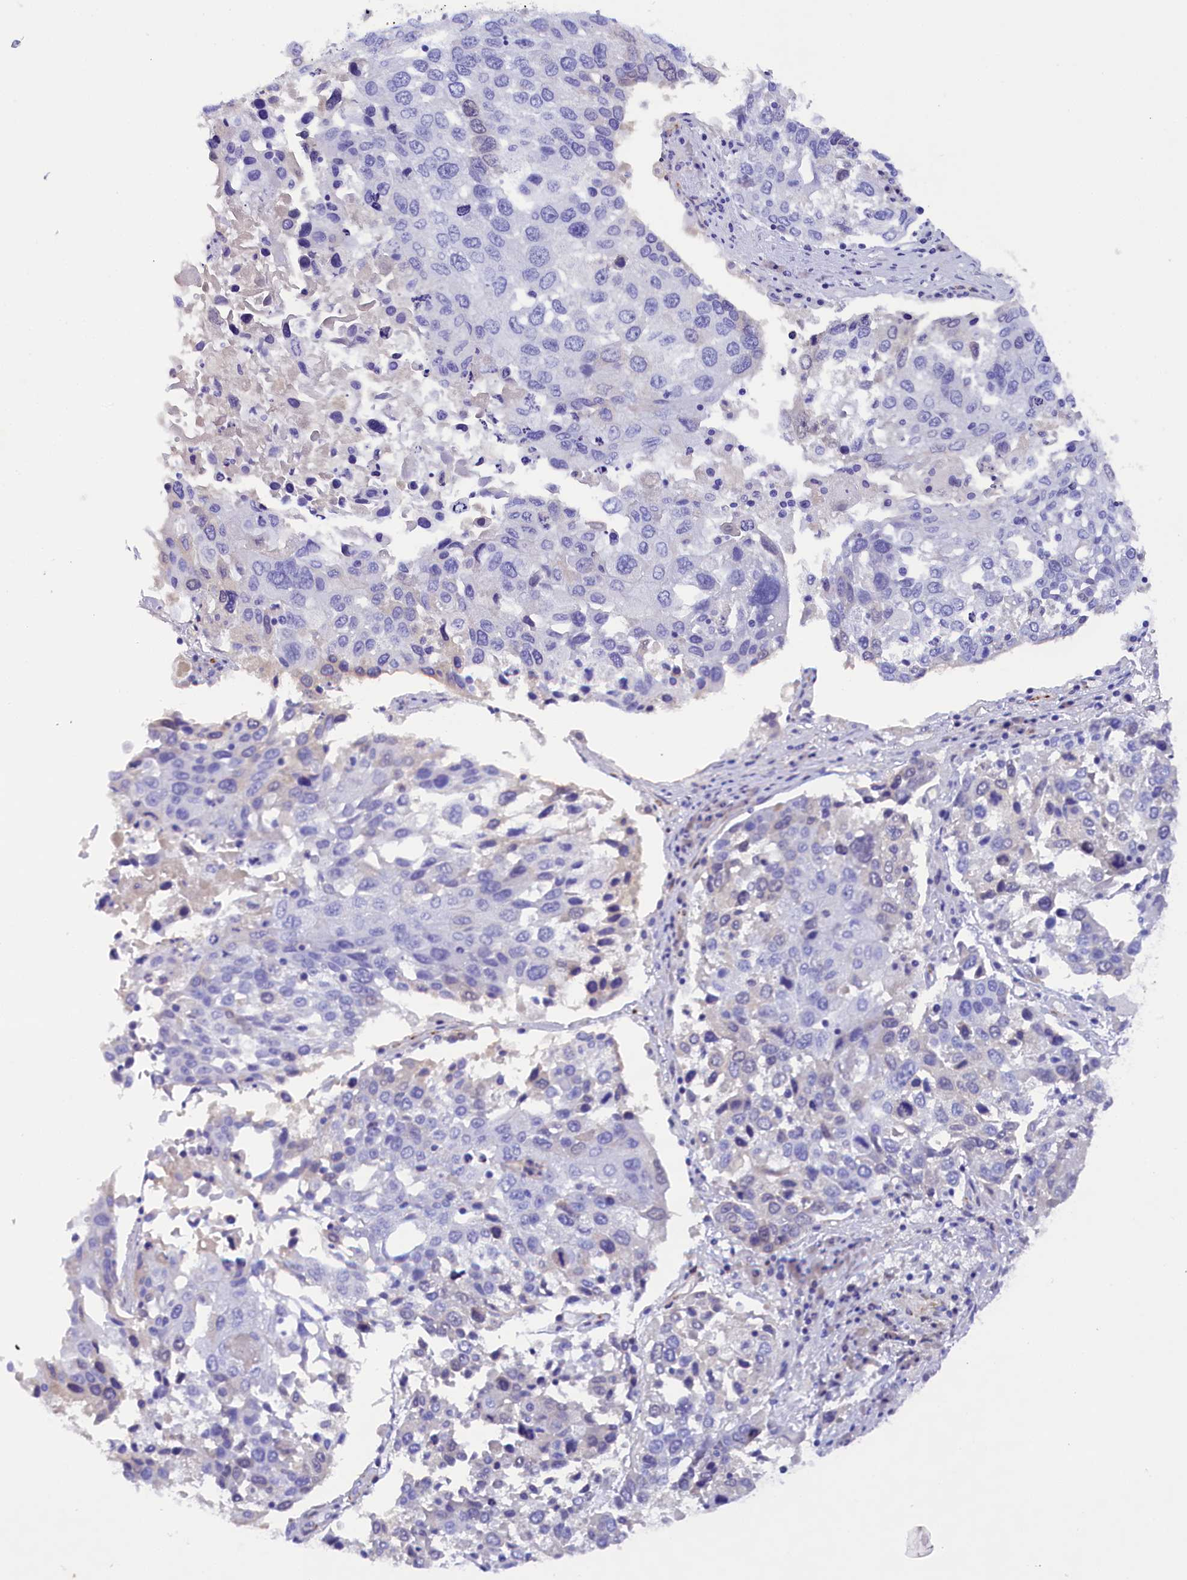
{"staining": {"intensity": "negative", "quantity": "none", "location": "none"}, "tissue": "lung cancer", "cell_type": "Tumor cells", "image_type": "cancer", "snomed": [{"axis": "morphology", "description": "Squamous cell carcinoma, NOS"}, {"axis": "topography", "description": "Lung"}], "caption": "The image shows no staining of tumor cells in squamous cell carcinoma (lung).", "gene": "SOD3", "patient": {"sex": "male", "age": 65}}